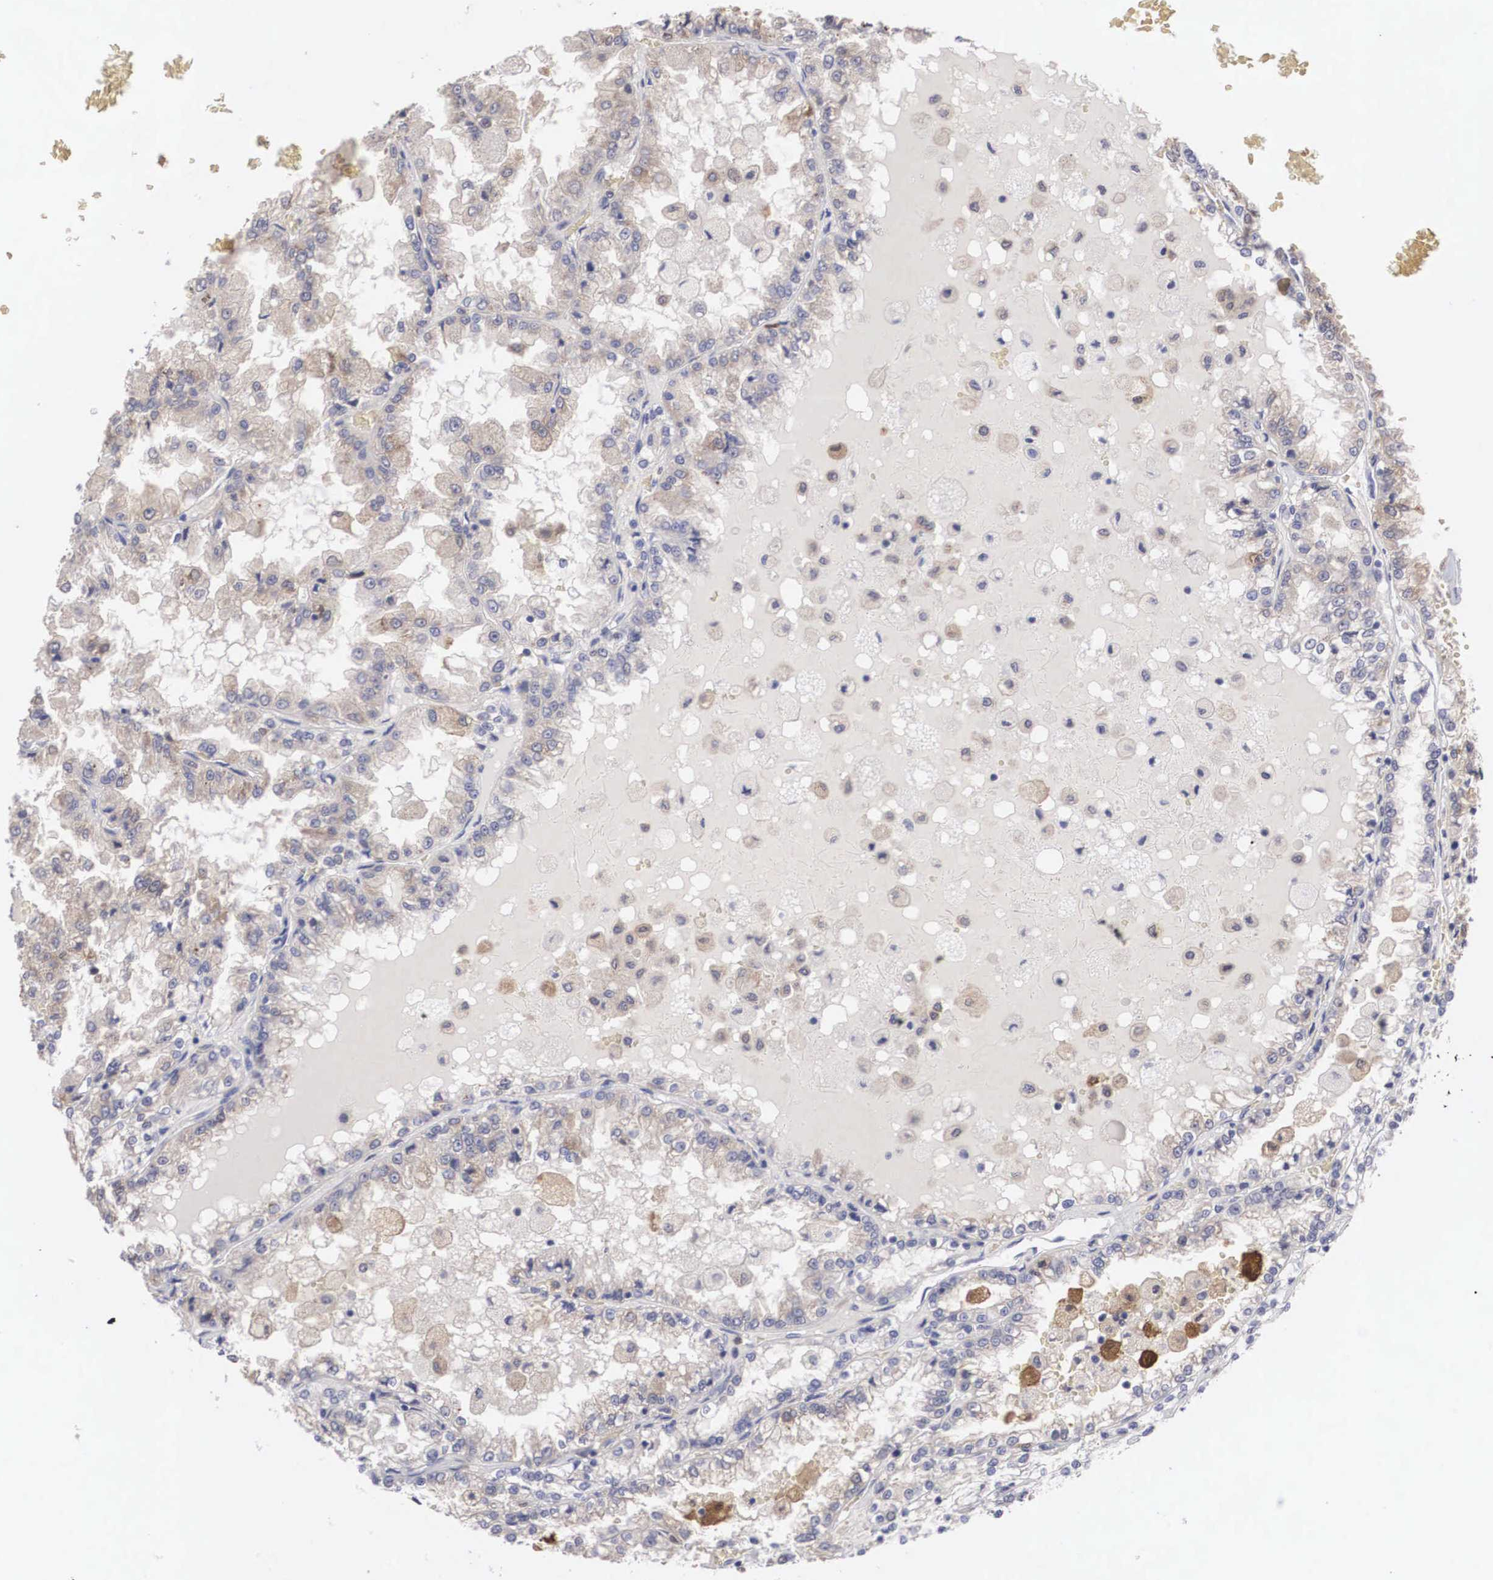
{"staining": {"intensity": "weak", "quantity": "25%-75%", "location": "cytoplasmic/membranous"}, "tissue": "renal cancer", "cell_type": "Tumor cells", "image_type": "cancer", "snomed": [{"axis": "morphology", "description": "Adenocarcinoma, NOS"}, {"axis": "topography", "description": "Kidney"}], "caption": "Renal adenocarcinoma stained with a protein marker exhibits weak staining in tumor cells.", "gene": "HMOX1", "patient": {"sex": "female", "age": 56}}